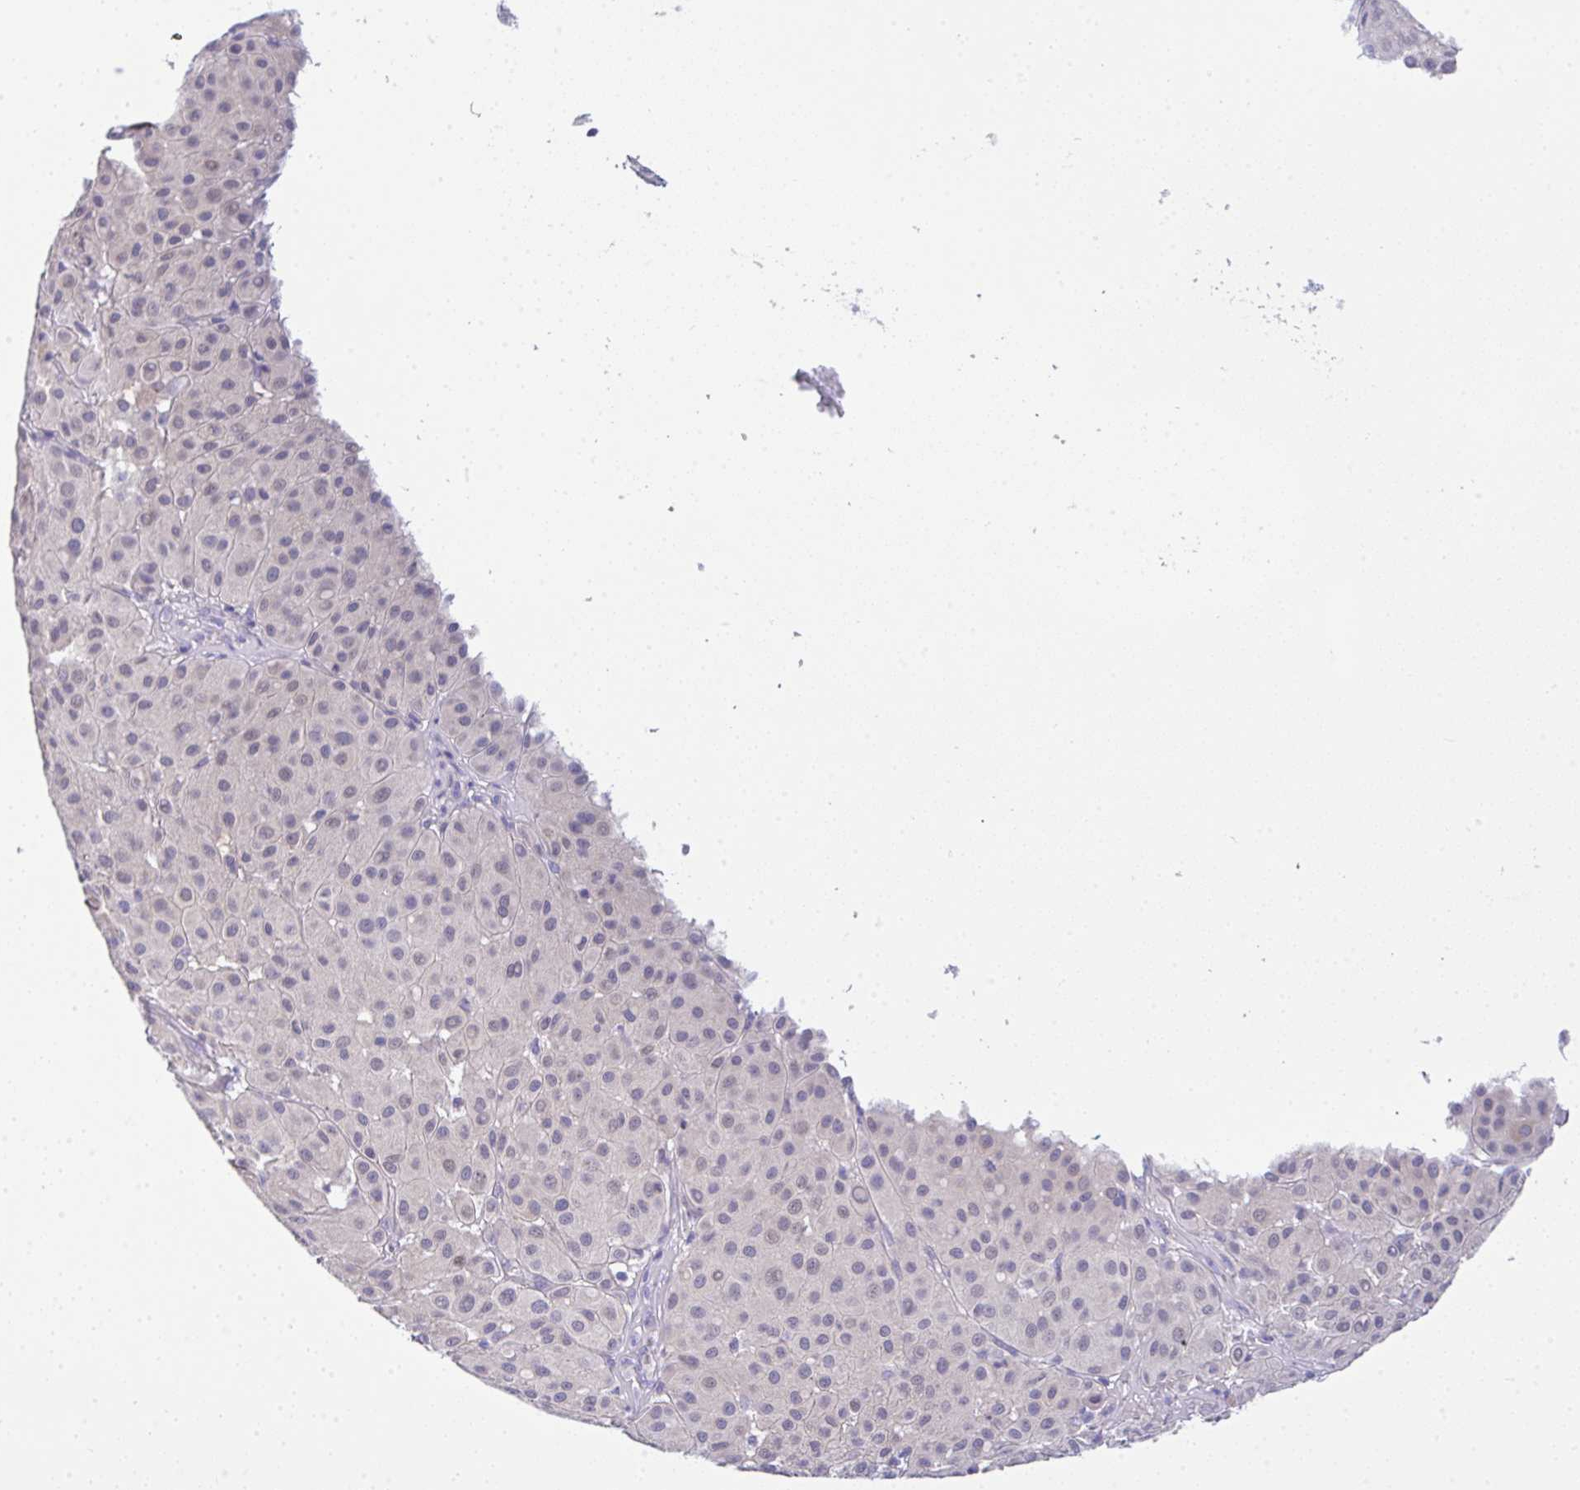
{"staining": {"intensity": "negative", "quantity": "none", "location": "none"}, "tissue": "melanoma", "cell_type": "Tumor cells", "image_type": "cancer", "snomed": [{"axis": "morphology", "description": "Malignant melanoma, Metastatic site"}, {"axis": "topography", "description": "Smooth muscle"}], "caption": "Tumor cells are negative for brown protein staining in melanoma.", "gene": "SERPINE3", "patient": {"sex": "male", "age": 41}}